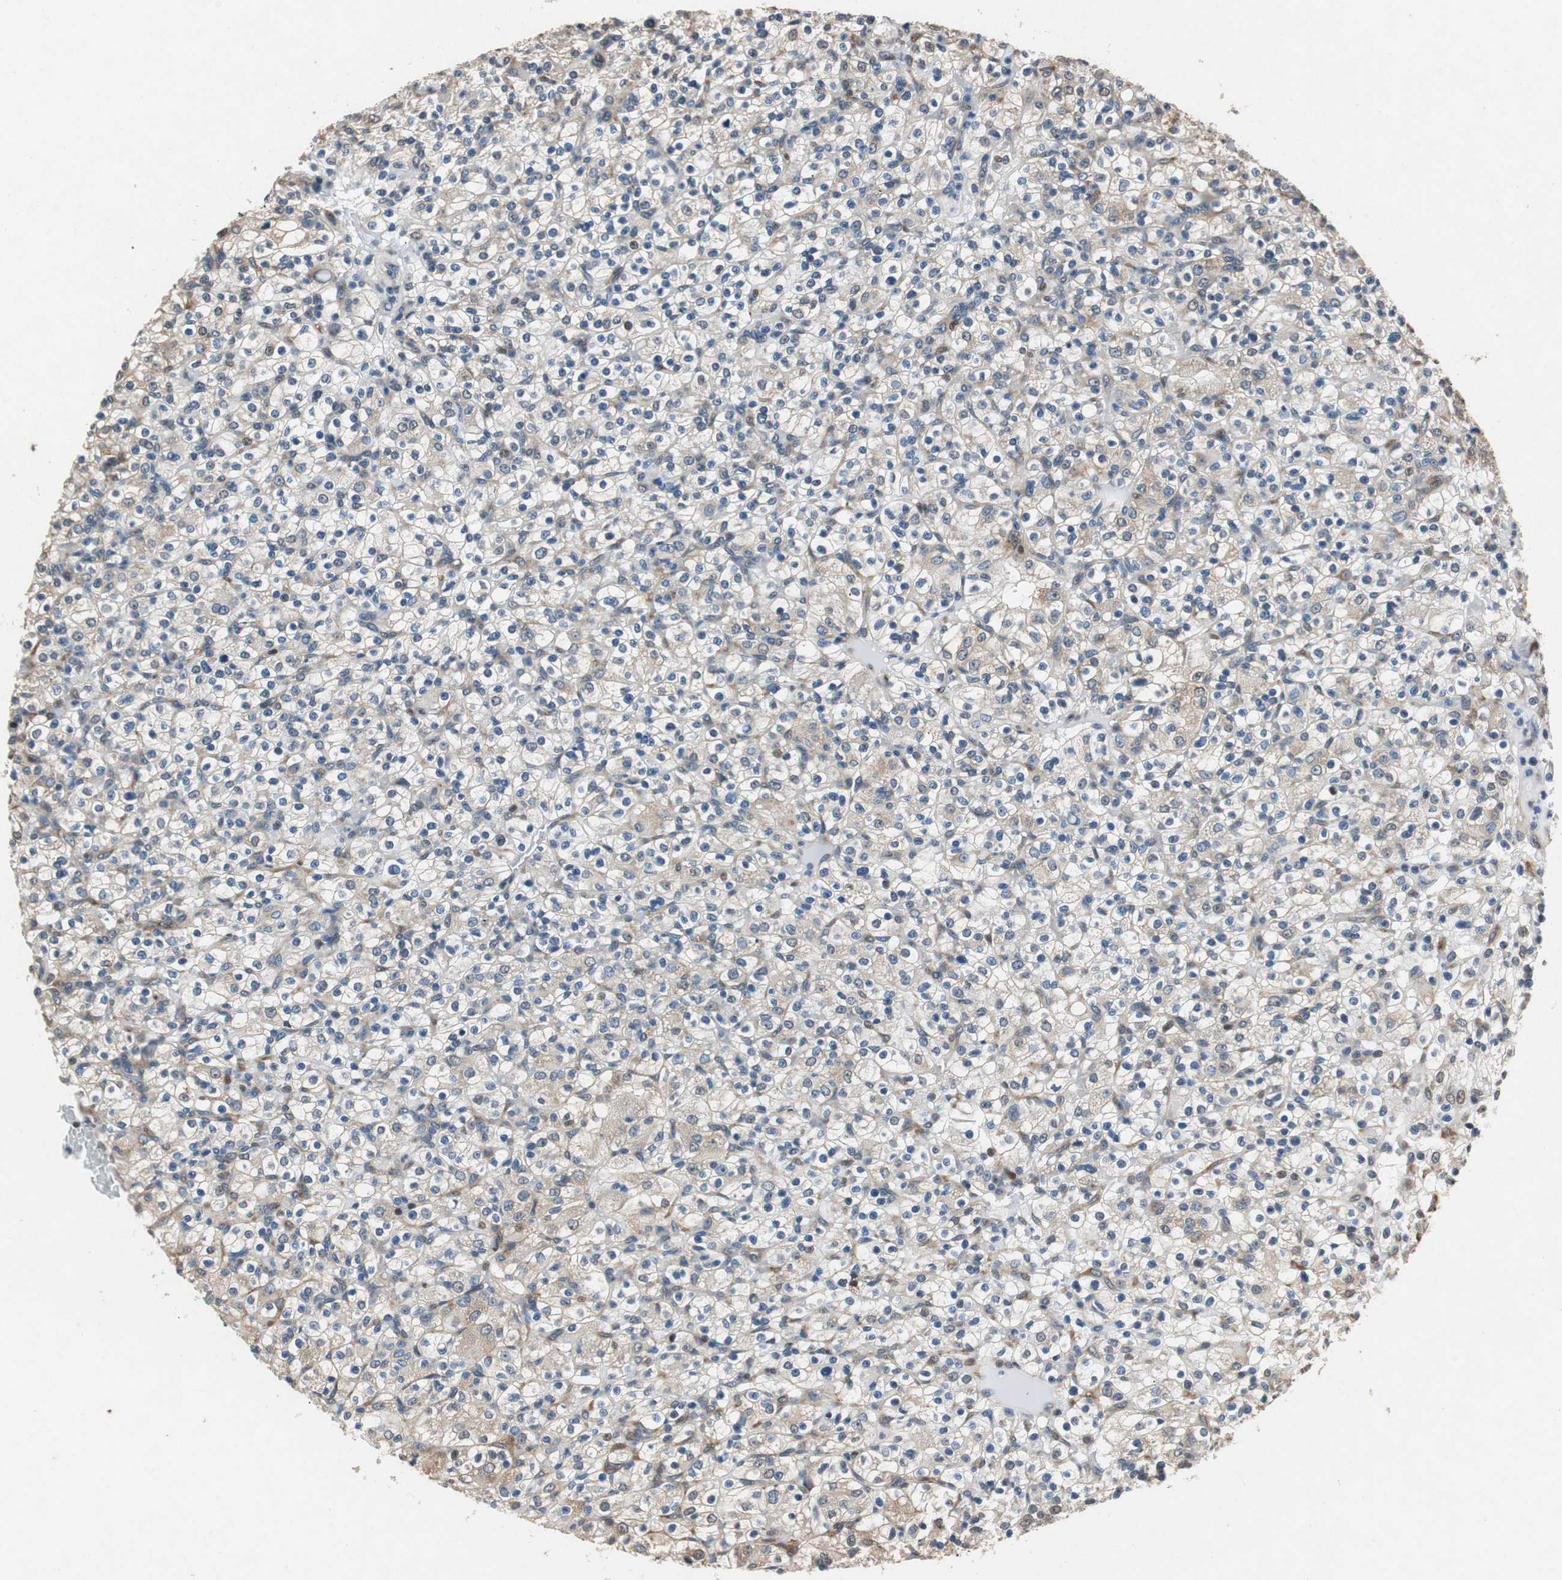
{"staining": {"intensity": "weak", "quantity": "25%-75%", "location": "cytoplasmic/membranous,nuclear"}, "tissue": "renal cancer", "cell_type": "Tumor cells", "image_type": "cancer", "snomed": [{"axis": "morphology", "description": "Normal tissue, NOS"}, {"axis": "morphology", "description": "Adenocarcinoma, NOS"}, {"axis": "topography", "description": "Kidney"}], "caption": "Approximately 25%-75% of tumor cells in renal cancer (adenocarcinoma) exhibit weak cytoplasmic/membranous and nuclear protein expression as visualized by brown immunohistochemical staining.", "gene": "RPL35", "patient": {"sex": "female", "age": 72}}